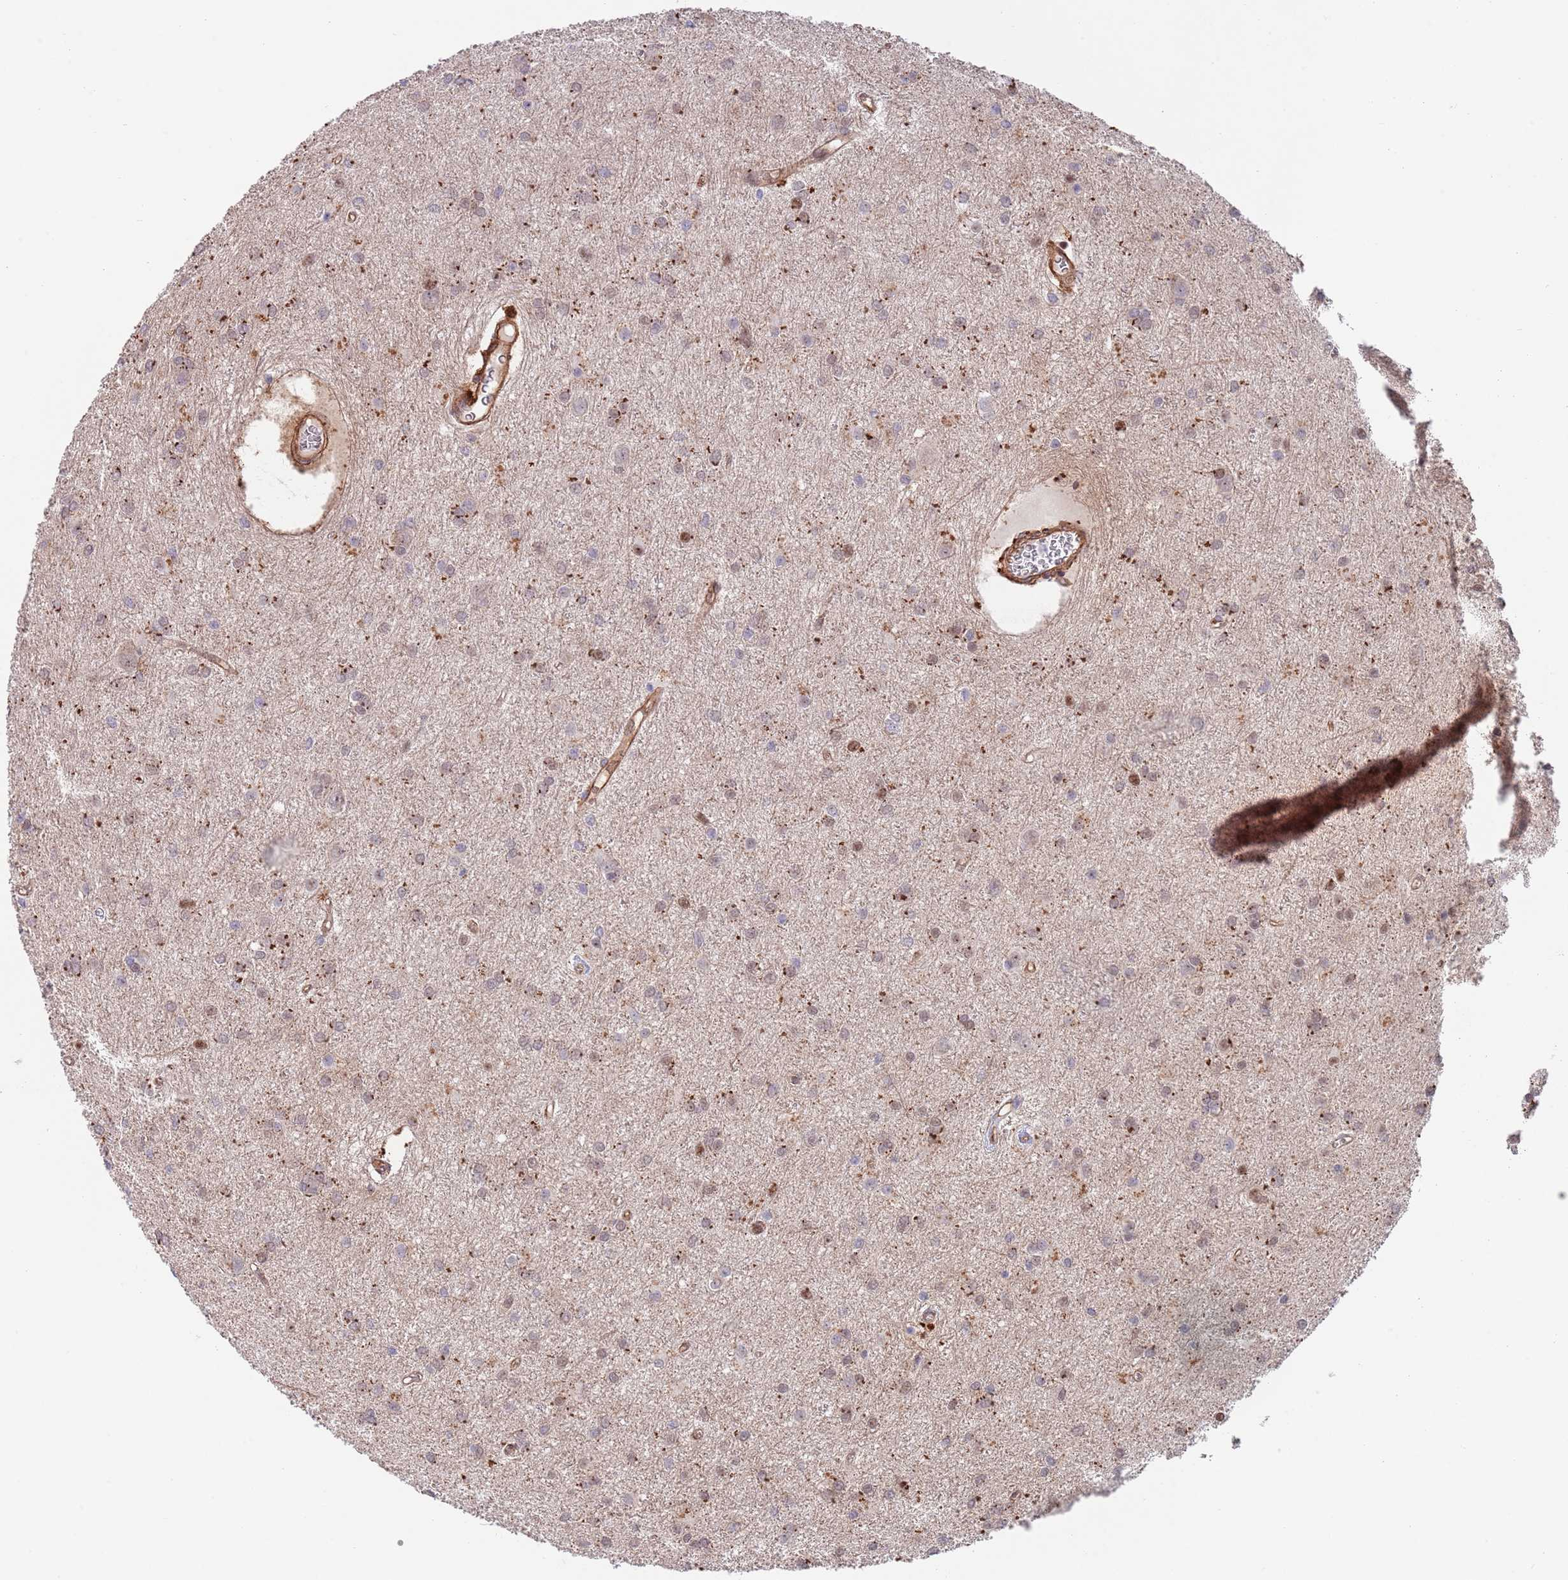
{"staining": {"intensity": "weak", "quantity": ">75%", "location": "cytoplasmic/membranous,nuclear"}, "tissue": "glioma", "cell_type": "Tumor cells", "image_type": "cancer", "snomed": [{"axis": "morphology", "description": "Glioma, malignant, High grade"}, {"axis": "topography", "description": "Brain"}], "caption": "Protein analysis of glioma tissue shows weak cytoplasmic/membranous and nuclear staining in approximately >75% of tumor cells. (brown staining indicates protein expression, while blue staining denotes nuclei).", "gene": "BPNT1", "patient": {"sex": "female", "age": 50}}